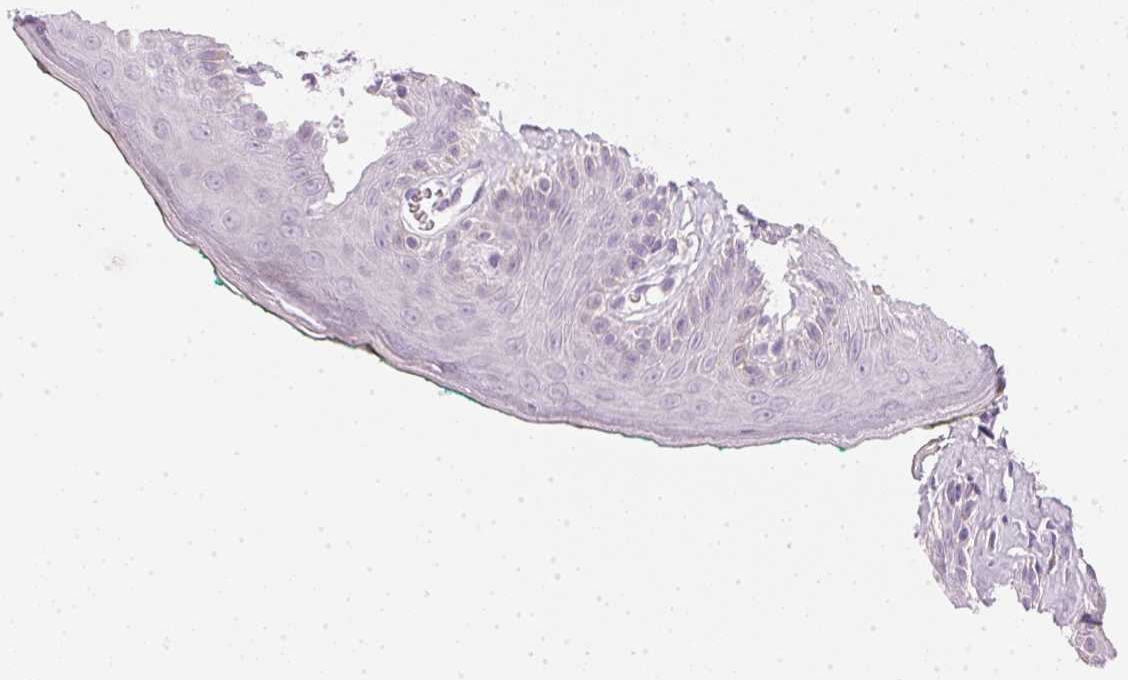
{"staining": {"intensity": "negative", "quantity": "none", "location": "none"}, "tissue": "skin", "cell_type": "Epidermal cells", "image_type": "normal", "snomed": [{"axis": "morphology", "description": "Normal tissue, NOS"}, {"axis": "topography", "description": "Vulva"}, {"axis": "topography", "description": "Peripheral nerve tissue"}], "caption": "This is an immunohistochemistry micrograph of benign skin. There is no staining in epidermal cells.", "gene": "CHST4", "patient": {"sex": "female", "age": 66}}